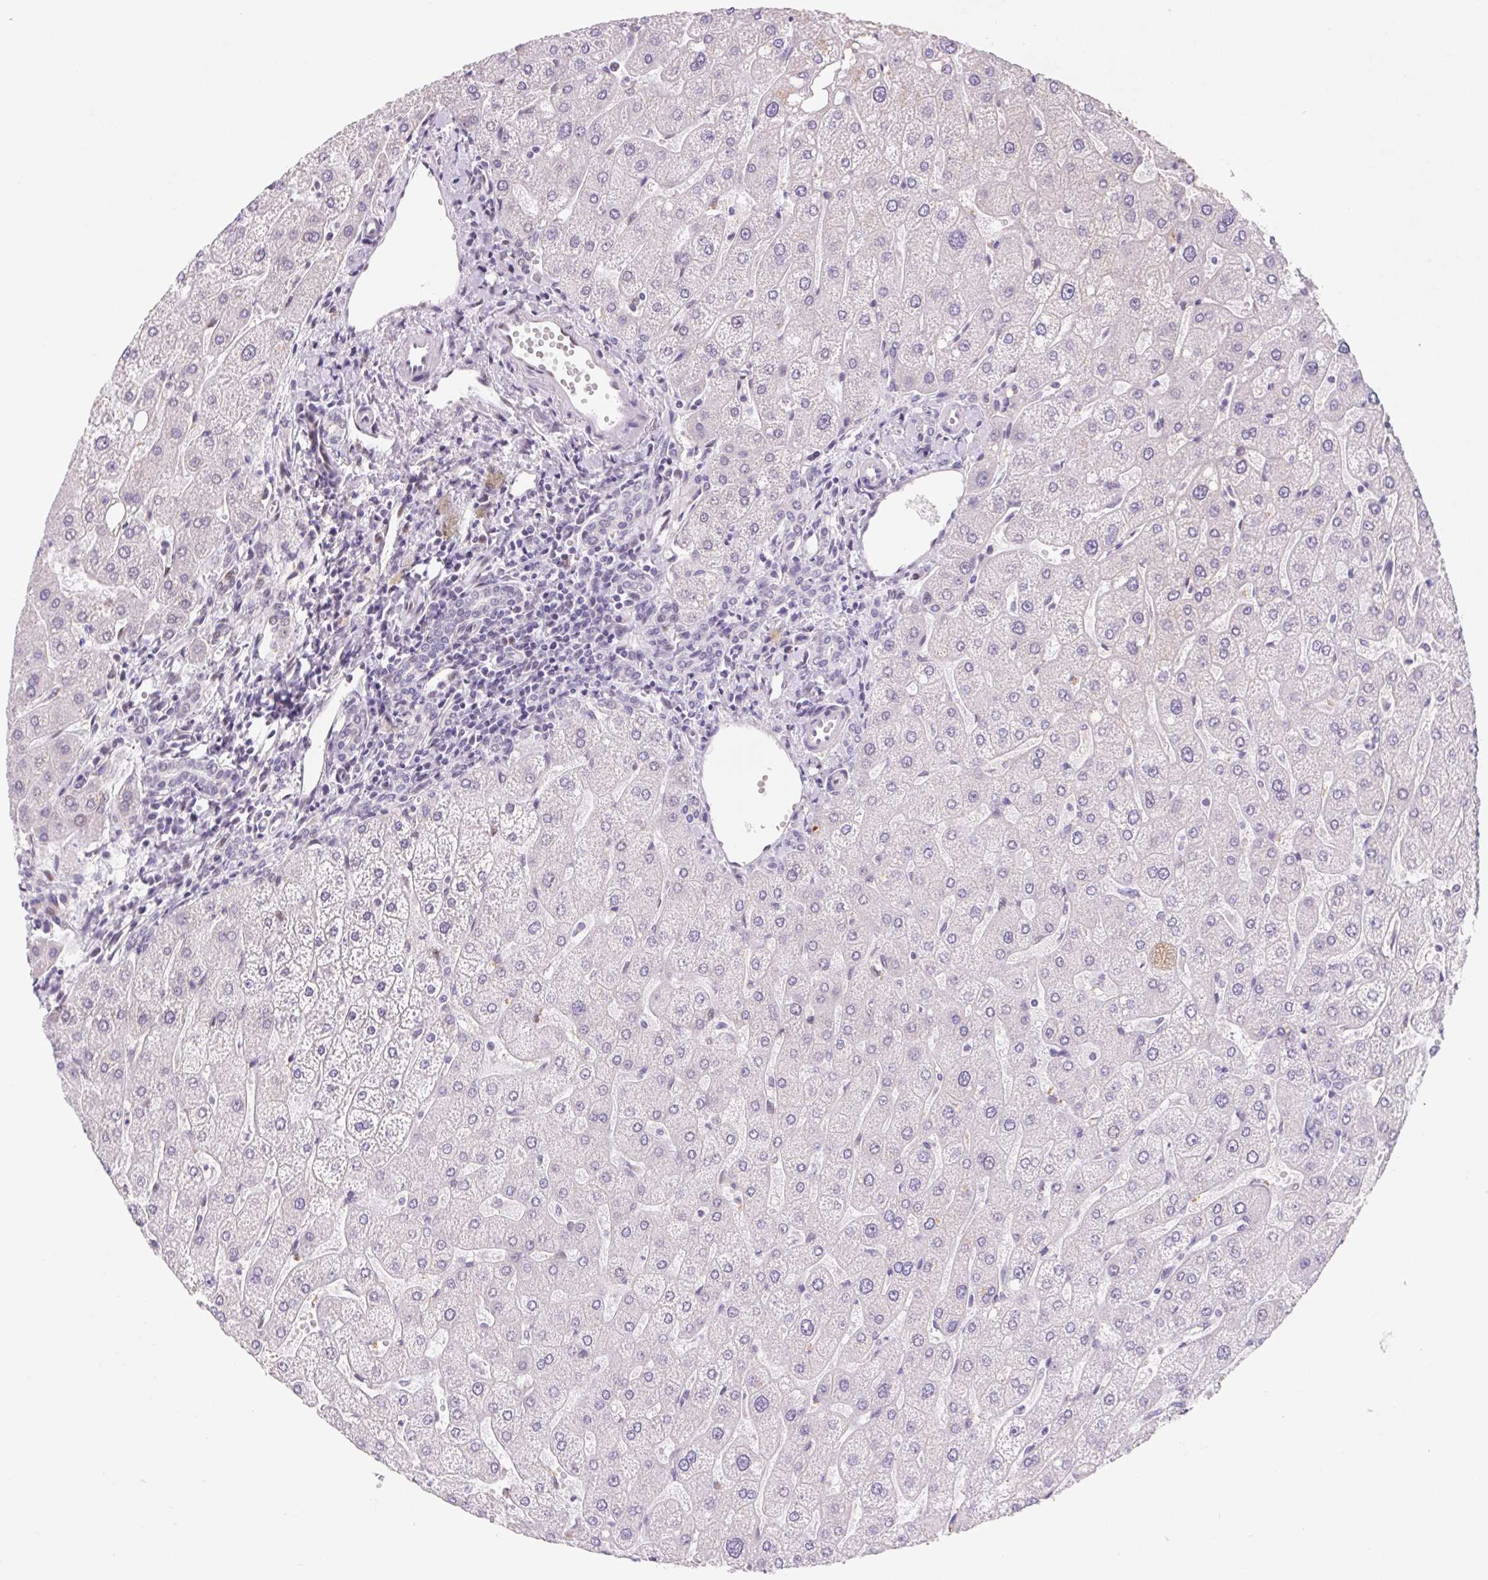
{"staining": {"intensity": "negative", "quantity": "none", "location": "none"}, "tissue": "liver", "cell_type": "Cholangiocytes", "image_type": "normal", "snomed": [{"axis": "morphology", "description": "Normal tissue, NOS"}, {"axis": "topography", "description": "Liver"}], "caption": "Liver stained for a protein using immunohistochemistry reveals no expression cholangiocytes.", "gene": "DPPA5", "patient": {"sex": "male", "age": 67}}